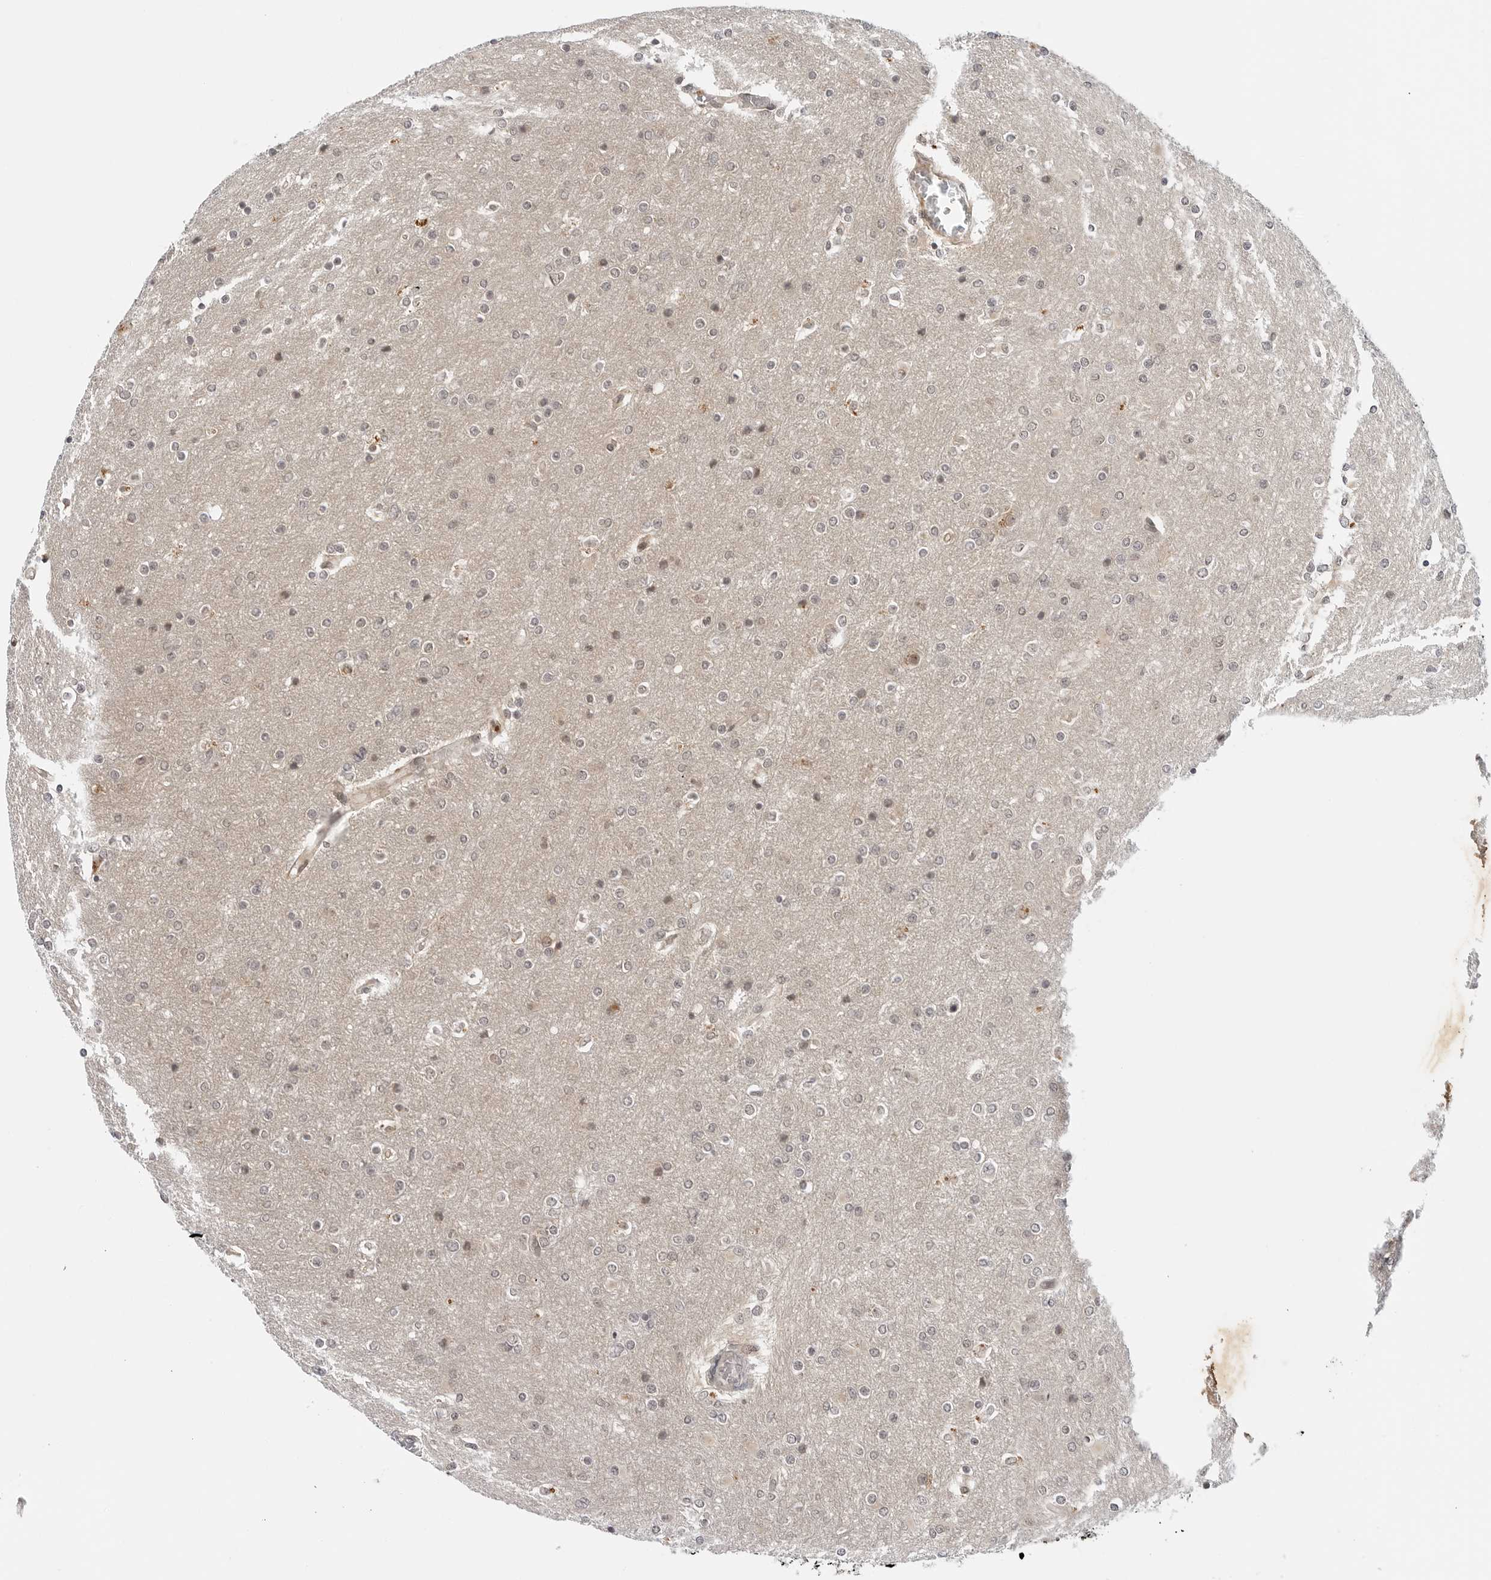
{"staining": {"intensity": "negative", "quantity": "none", "location": "none"}, "tissue": "glioma", "cell_type": "Tumor cells", "image_type": "cancer", "snomed": [{"axis": "morphology", "description": "Glioma, malignant, High grade"}, {"axis": "topography", "description": "Cerebral cortex"}], "caption": "Immunohistochemistry (IHC) of malignant glioma (high-grade) exhibits no expression in tumor cells.", "gene": "TIPRL", "patient": {"sex": "female", "age": 36}}